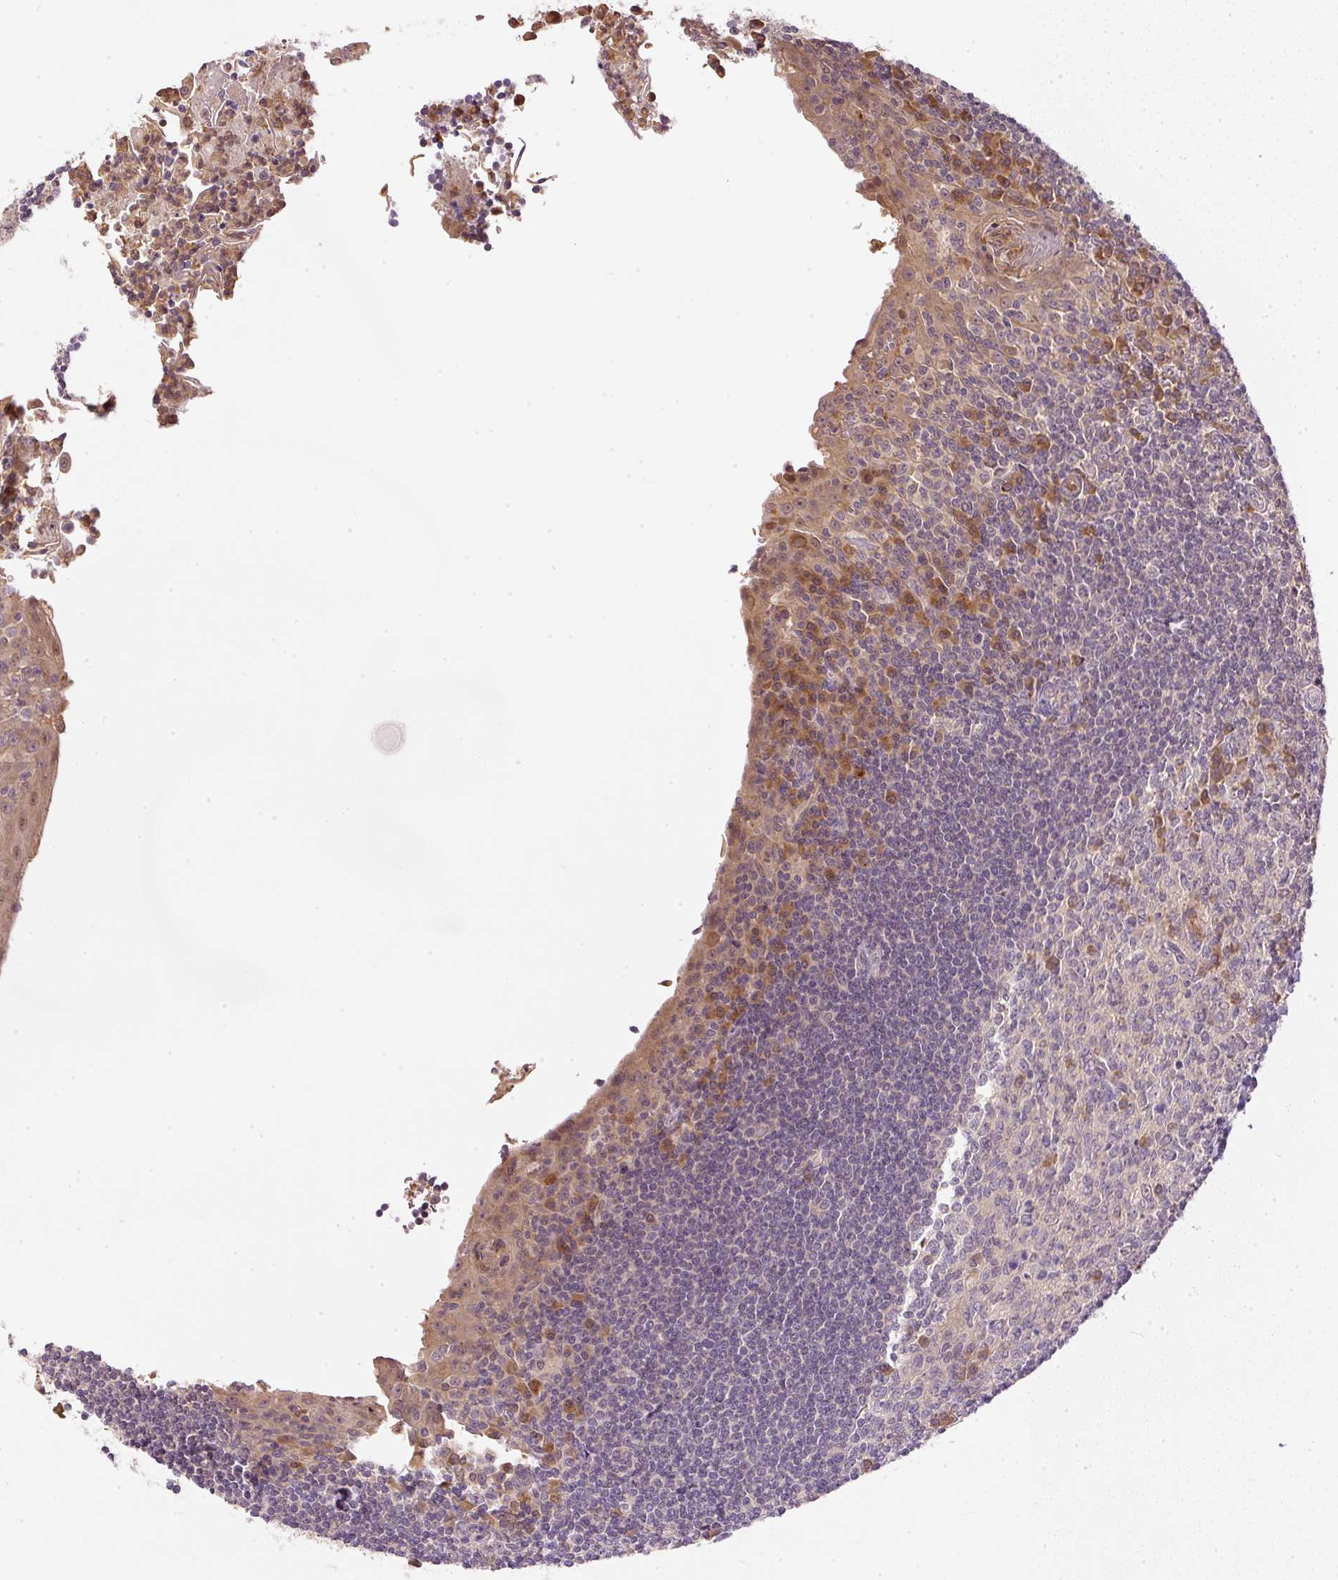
{"staining": {"intensity": "moderate", "quantity": "<25%", "location": "cytoplasmic/membranous"}, "tissue": "tonsil", "cell_type": "Germinal center cells", "image_type": "normal", "snomed": [{"axis": "morphology", "description": "Normal tissue, NOS"}, {"axis": "topography", "description": "Tonsil"}], "caption": "Immunohistochemical staining of normal tonsil displays low levels of moderate cytoplasmic/membranous expression in about <25% of germinal center cells.", "gene": "CTTNBP2", "patient": {"sex": "male", "age": 27}}